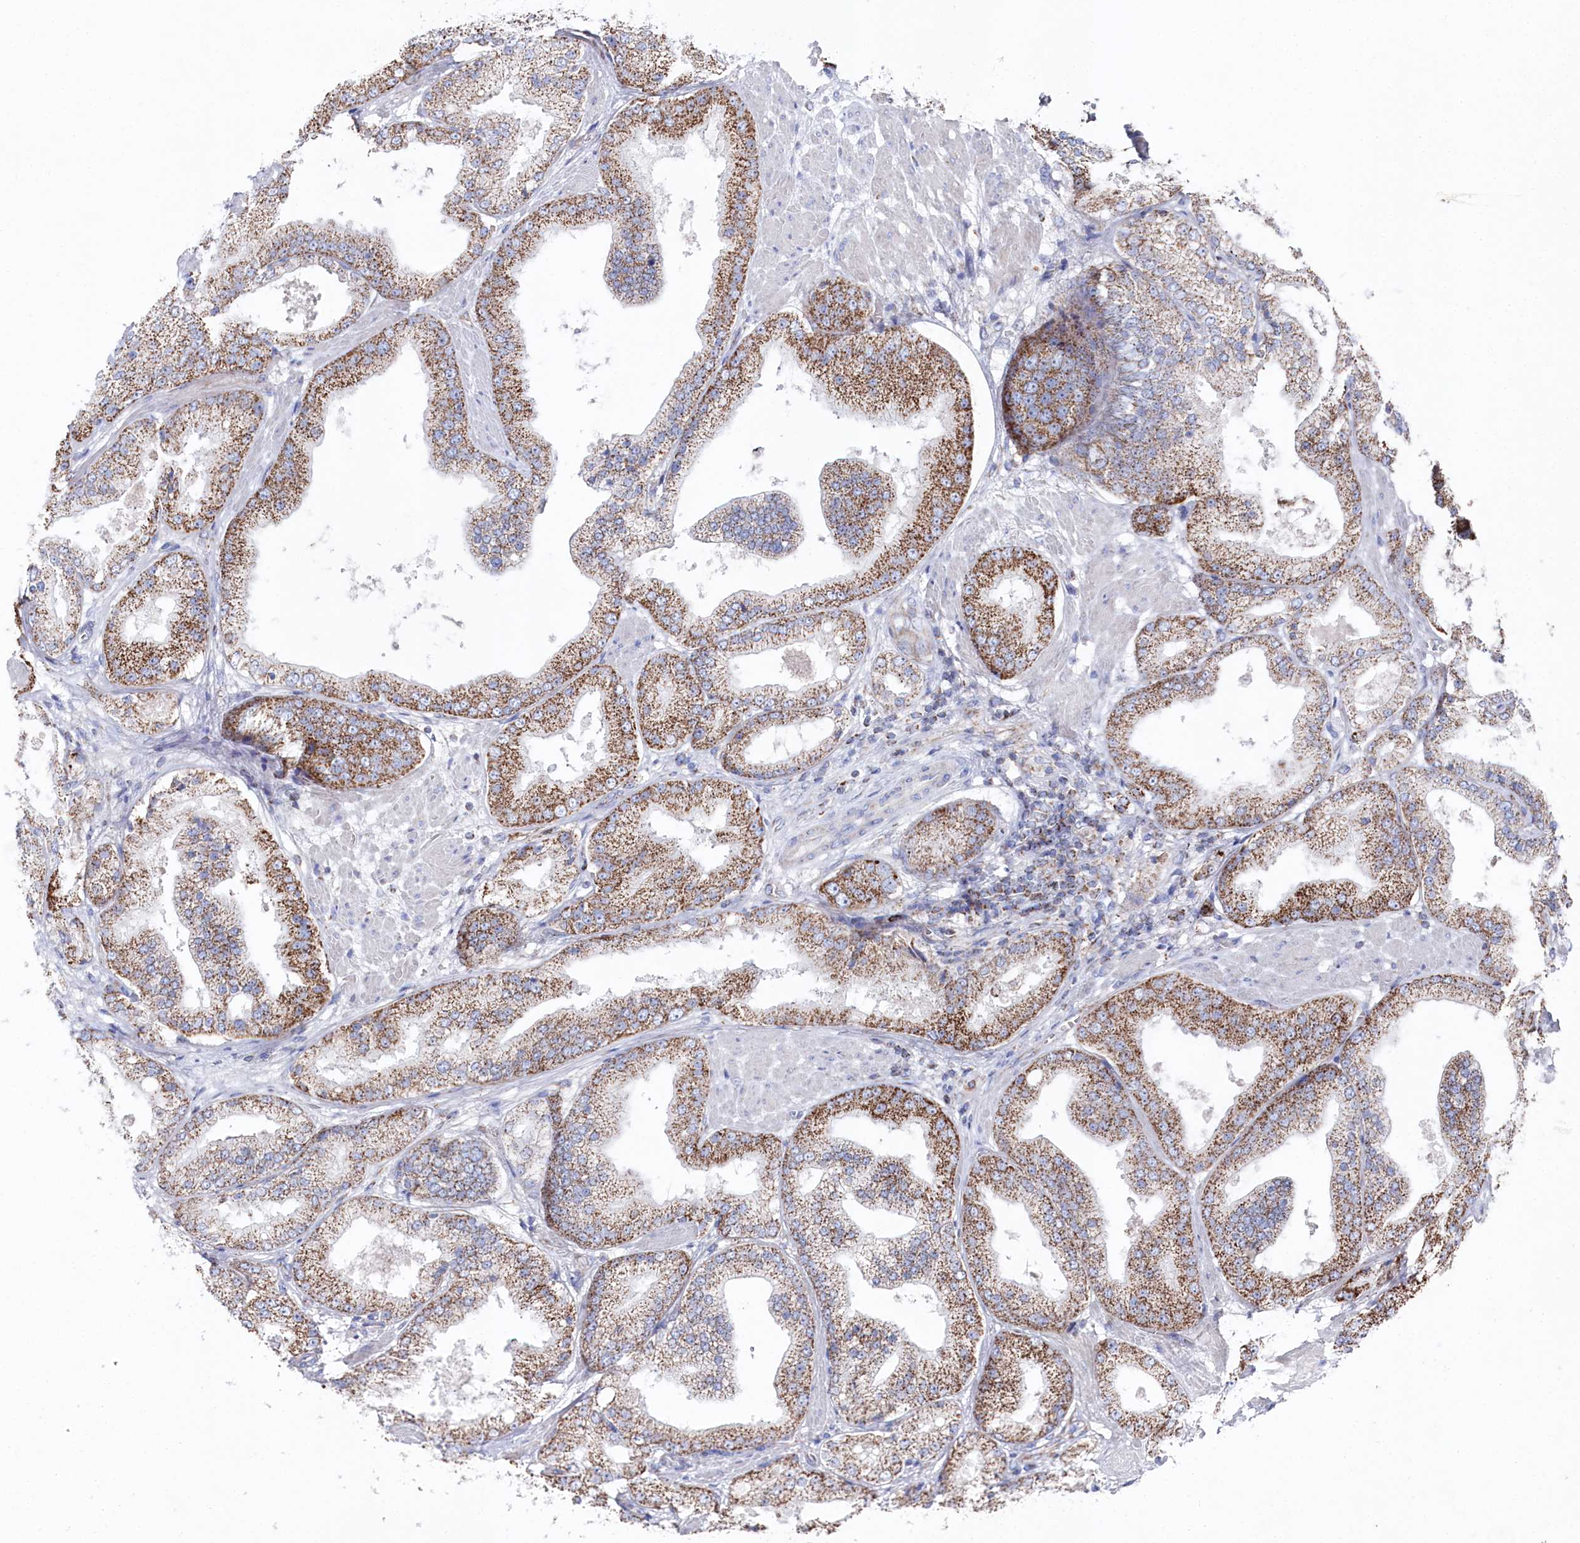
{"staining": {"intensity": "moderate", "quantity": ">75%", "location": "cytoplasmic/membranous"}, "tissue": "prostate cancer", "cell_type": "Tumor cells", "image_type": "cancer", "snomed": [{"axis": "morphology", "description": "Adenocarcinoma, Low grade"}, {"axis": "topography", "description": "Prostate"}], "caption": "Prostate cancer (adenocarcinoma (low-grade)) stained for a protein (brown) displays moderate cytoplasmic/membranous positive positivity in about >75% of tumor cells.", "gene": "GLS2", "patient": {"sex": "male", "age": 67}}